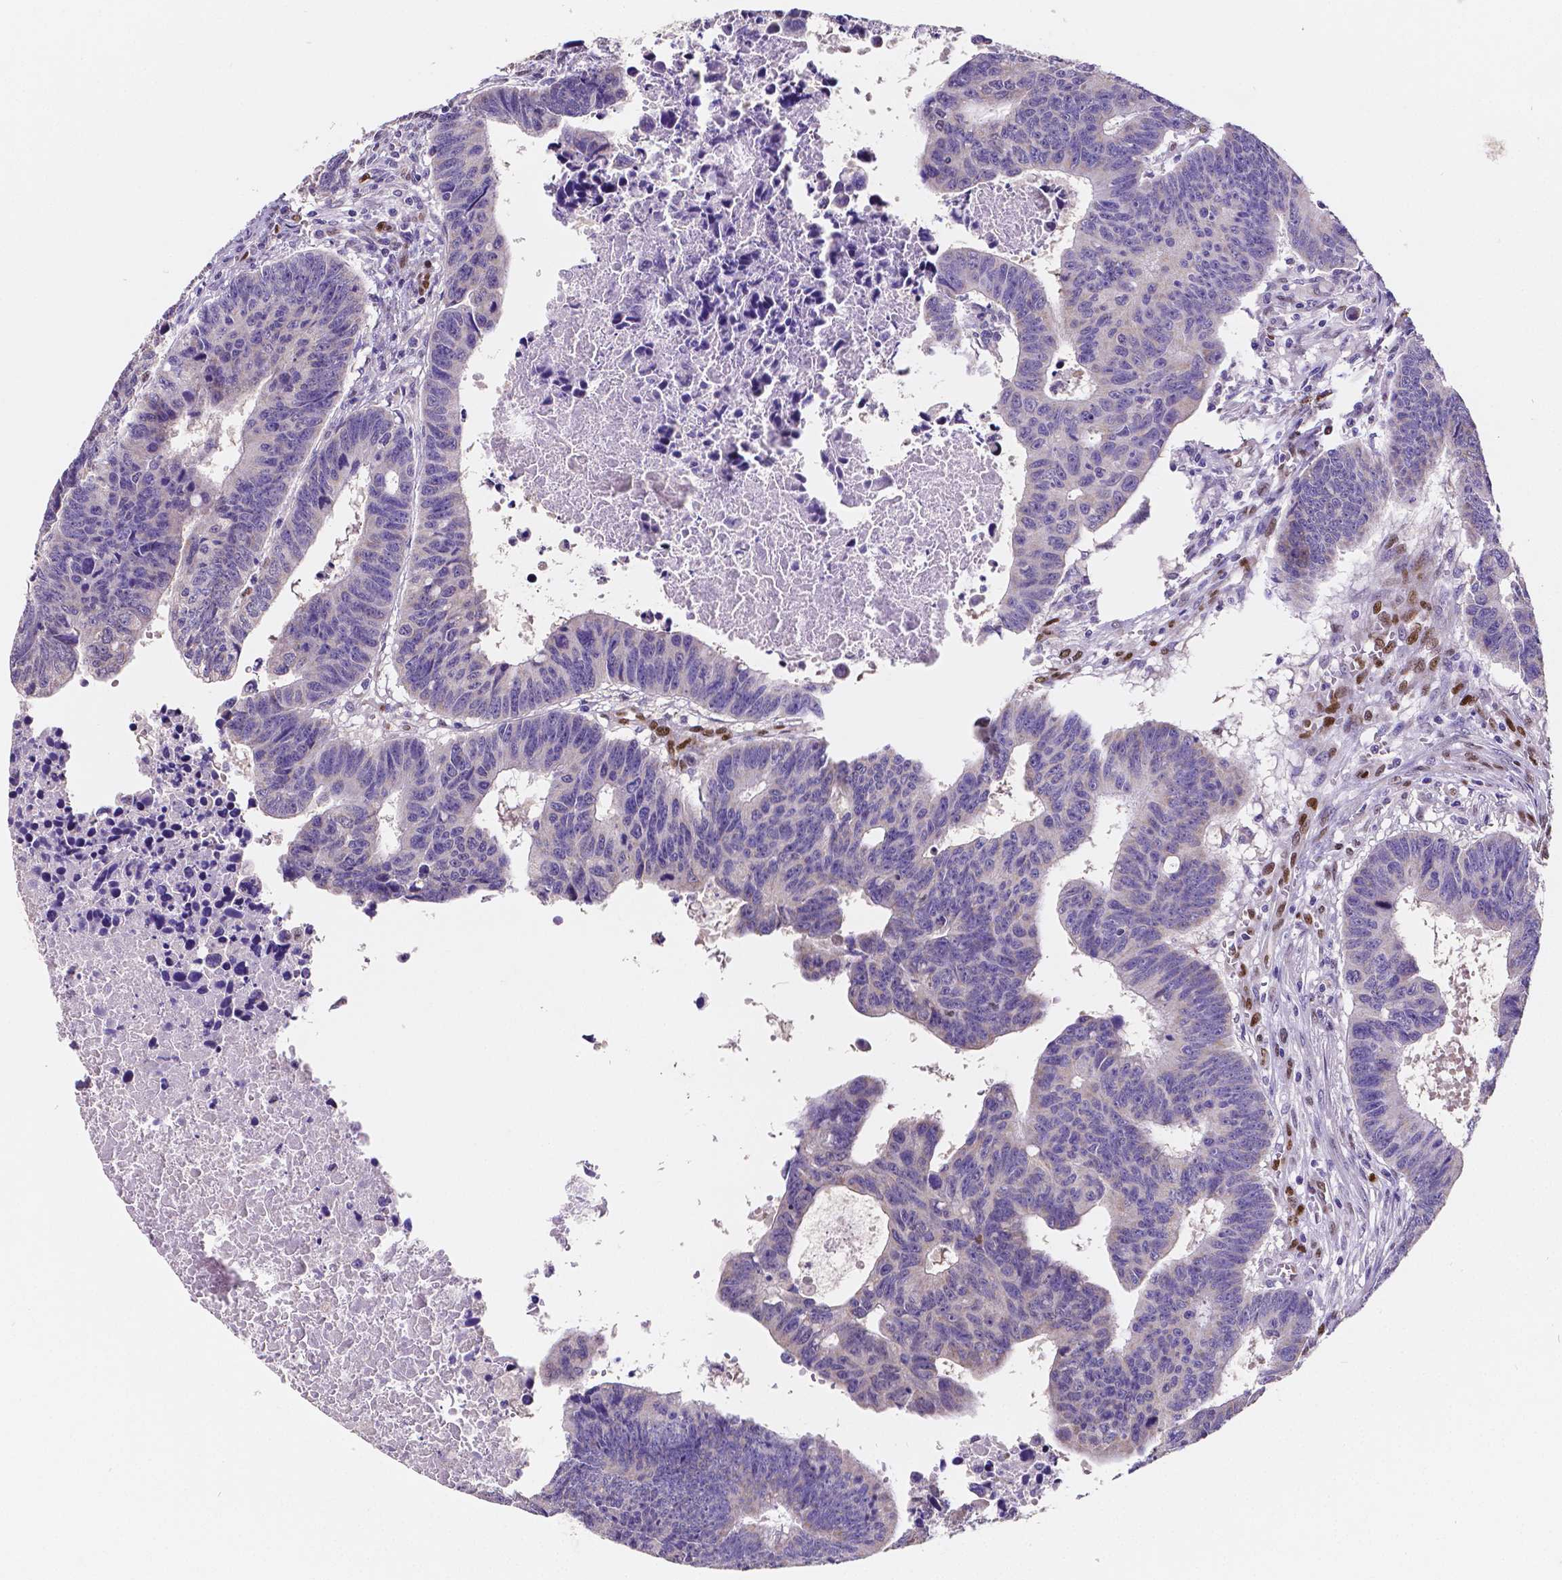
{"staining": {"intensity": "negative", "quantity": "none", "location": "none"}, "tissue": "colorectal cancer", "cell_type": "Tumor cells", "image_type": "cancer", "snomed": [{"axis": "morphology", "description": "Adenocarcinoma, NOS"}, {"axis": "topography", "description": "Rectum"}], "caption": "IHC histopathology image of adenocarcinoma (colorectal) stained for a protein (brown), which reveals no positivity in tumor cells.", "gene": "MEF2C", "patient": {"sex": "female", "age": 85}}